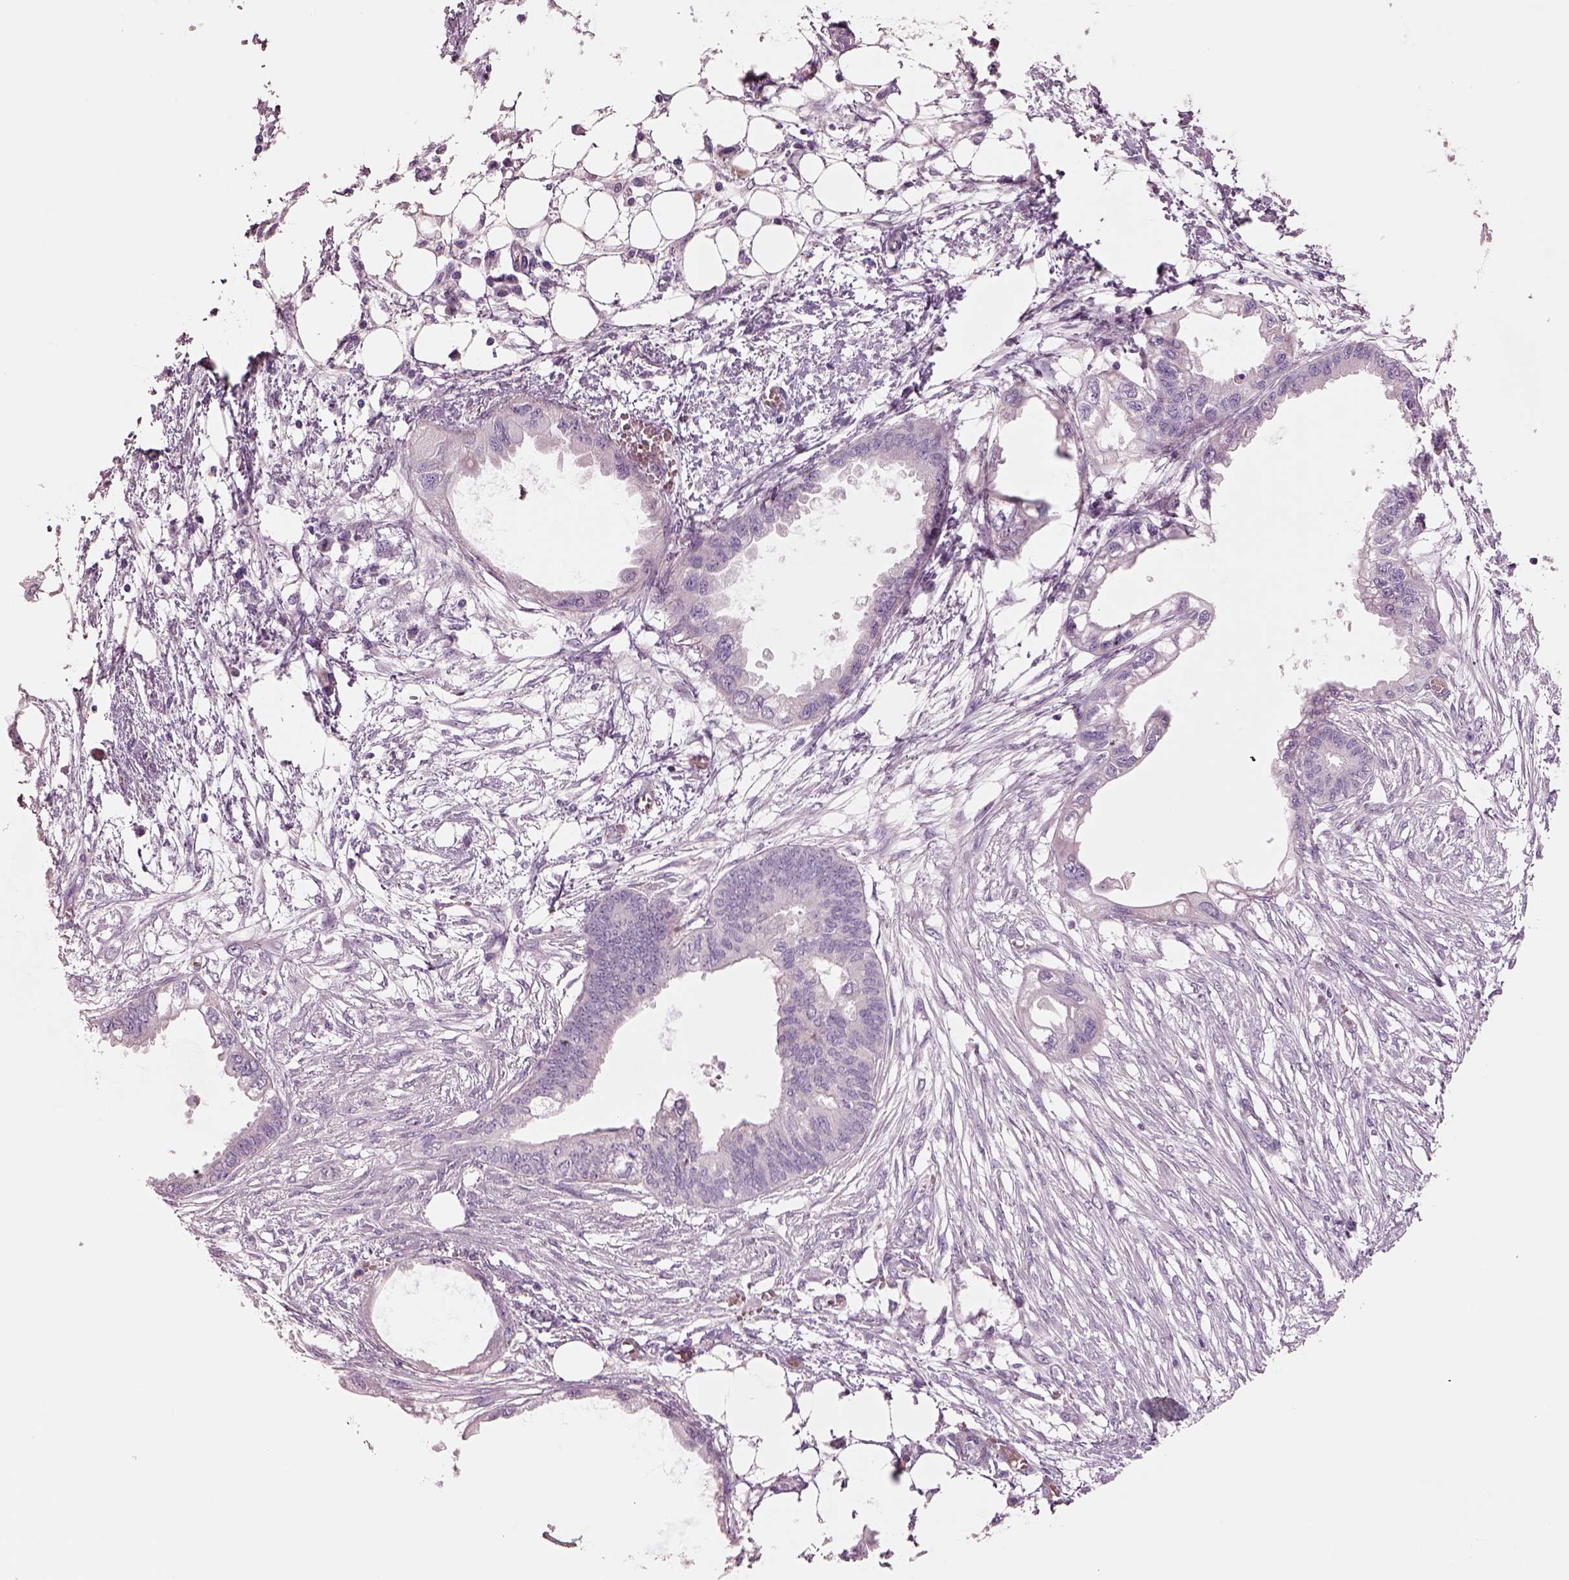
{"staining": {"intensity": "negative", "quantity": "none", "location": "none"}, "tissue": "endometrial cancer", "cell_type": "Tumor cells", "image_type": "cancer", "snomed": [{"axis": "morphology", "description": "Adenocarcinoma, NOS"}, {"axis": "morphology", "description": "Adenocarcinoma, metastatic, NOS"}, {"axis": "topography", "description": "Adipose tissue"}, {"axis": "topography", "description": "Endometrium"}], "caption": "Tumor cells show no significant staining in metastatic adenocarcinoma (endometrial). (Brightfield microscopy of DAB (3,3'-diaminobenzidine) immunohistochemistry (IHC) at high magnification).", "gene": "SCML2", "patient": {"sex": "female", "age": 67}}